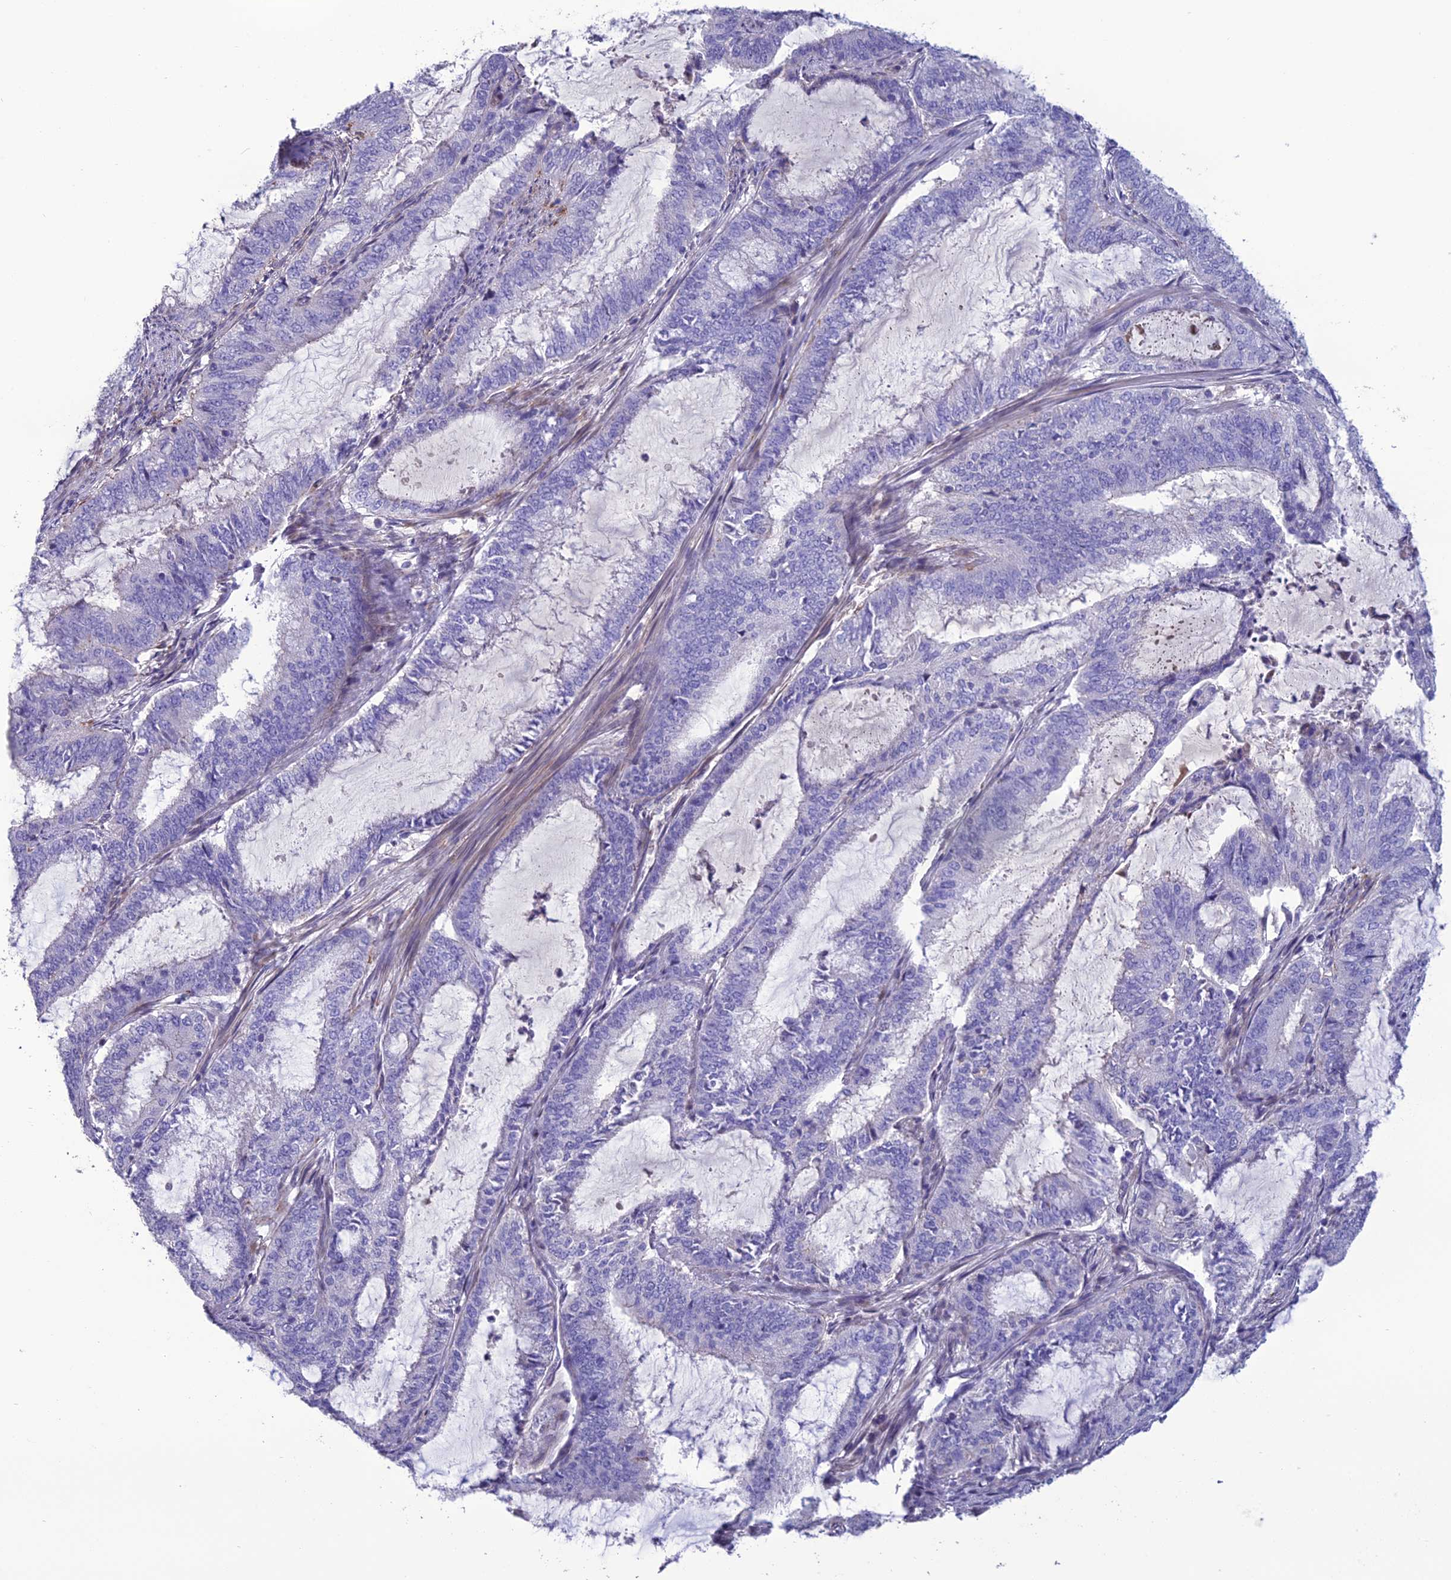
{"staining": {"intensity": "negative", "quantity": "none", "location": "none"}, "tissue": "endometrial cancer", "cell_type": "Tumor cells", "image_type": "cancer", "snomed": [{"axis": "morphology", "description": "Adenocarcinoma, NOS"}, {"axis": "topography", "description": "Endometrium"}], "caption": "The micrograph demonstrates no staining of tumor cells in endometrial cancer (adenocarcinoma). The staining was performed using DAB (3,3'-diaminobenzidine) to visualize the protein expression in brown, while the nuclei were stained in blue with hematoxylin (Magnification: 20x).", "gene": "OR56B1", "patient": {"sex": "female", "age": 51}}